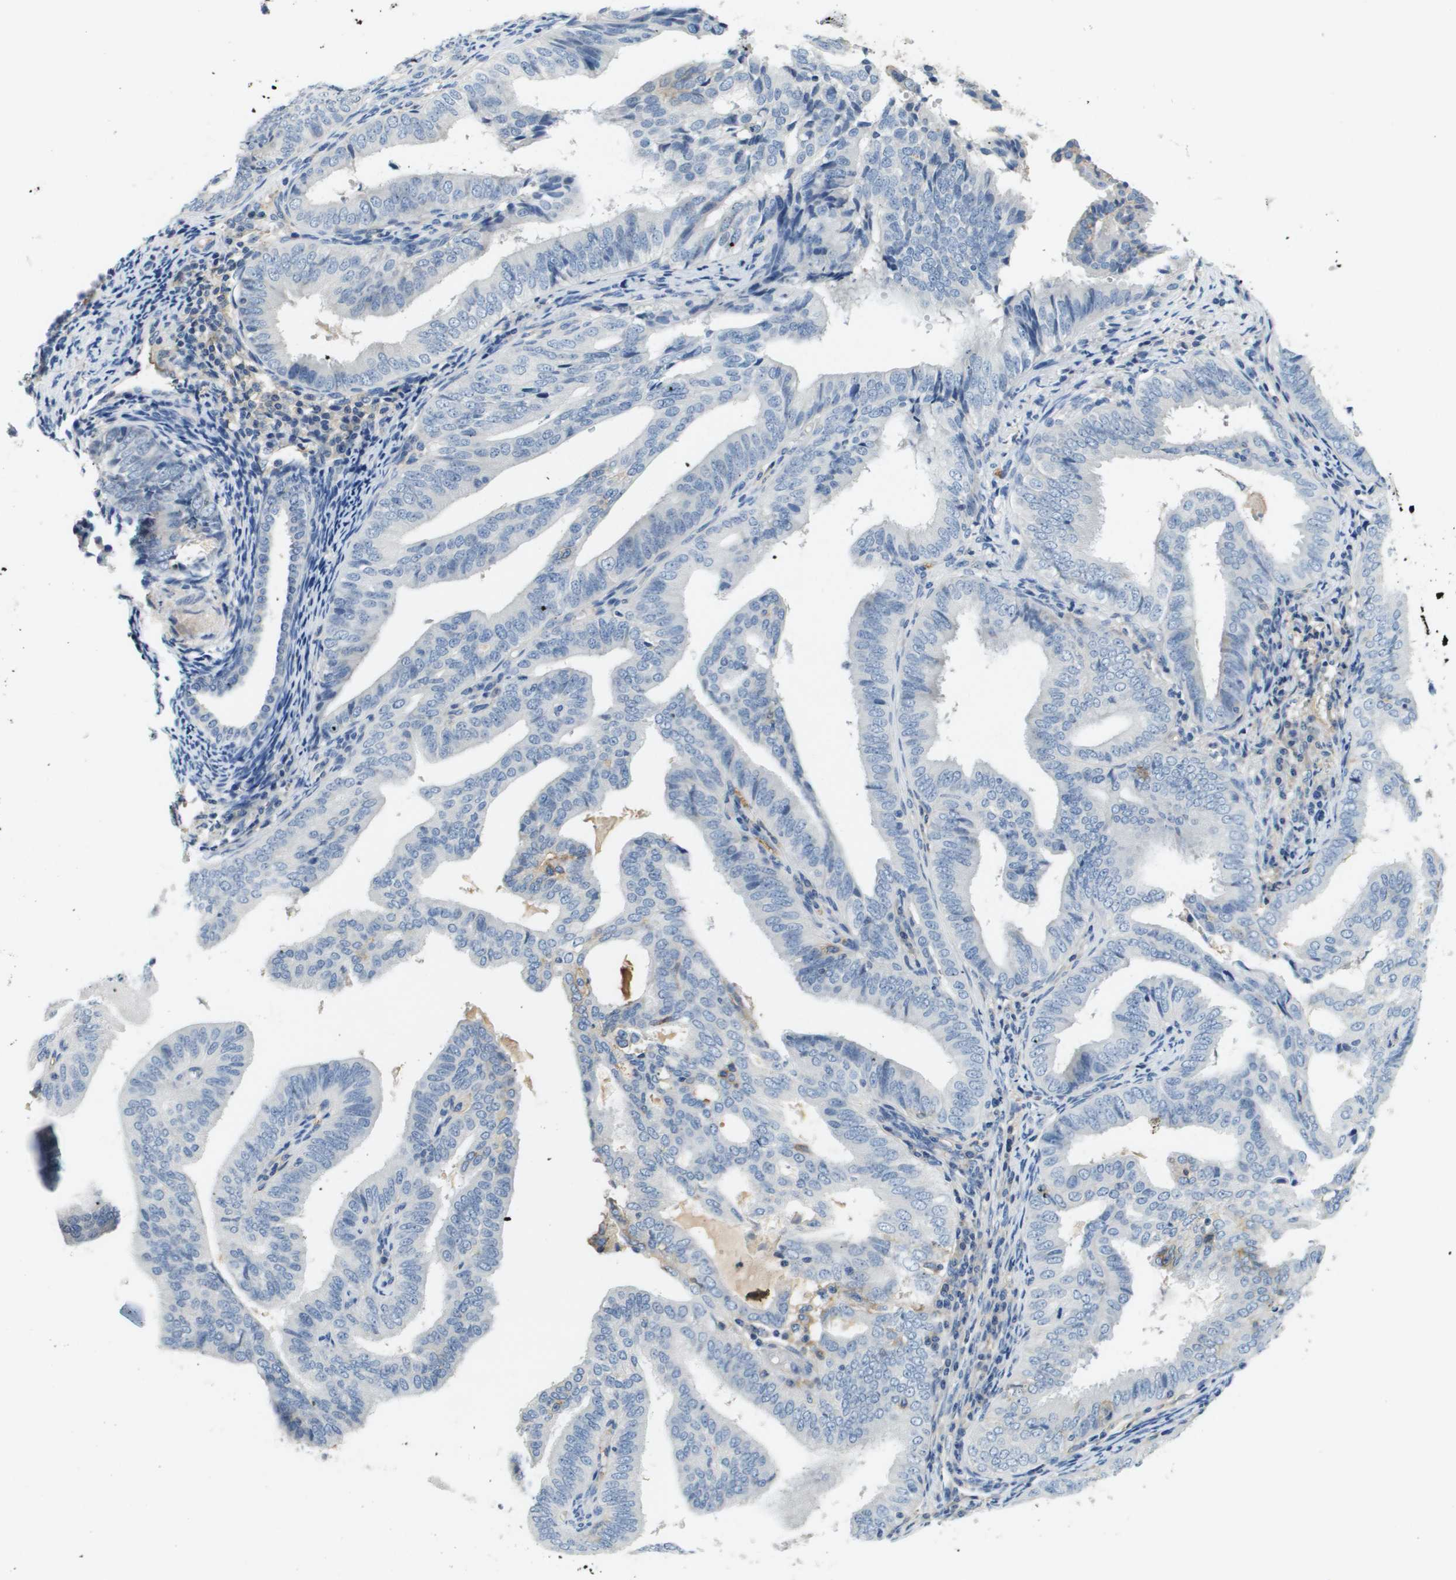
{"staining": {"intensity": "moderate", "quantity": "<25%", "location": "cytoplasmic/membranous"}, "tissue": "endometrial cancer", "cell_type": "Tumor cells", "image_type": "cancer", "snomed": [{"axis": "morphology", "description": "Adenocarcinoma, NOS"}, {"axis": "topography", "description": "Endometrium"}], "caption": "The micrograph shows a brown stain indicating the presence of a protein in the cytoplasmic/membranous of tumor cells in endometrial cancer.", "gene": "SLC16A3", "patient": {"sex": "female", "age": 58}}